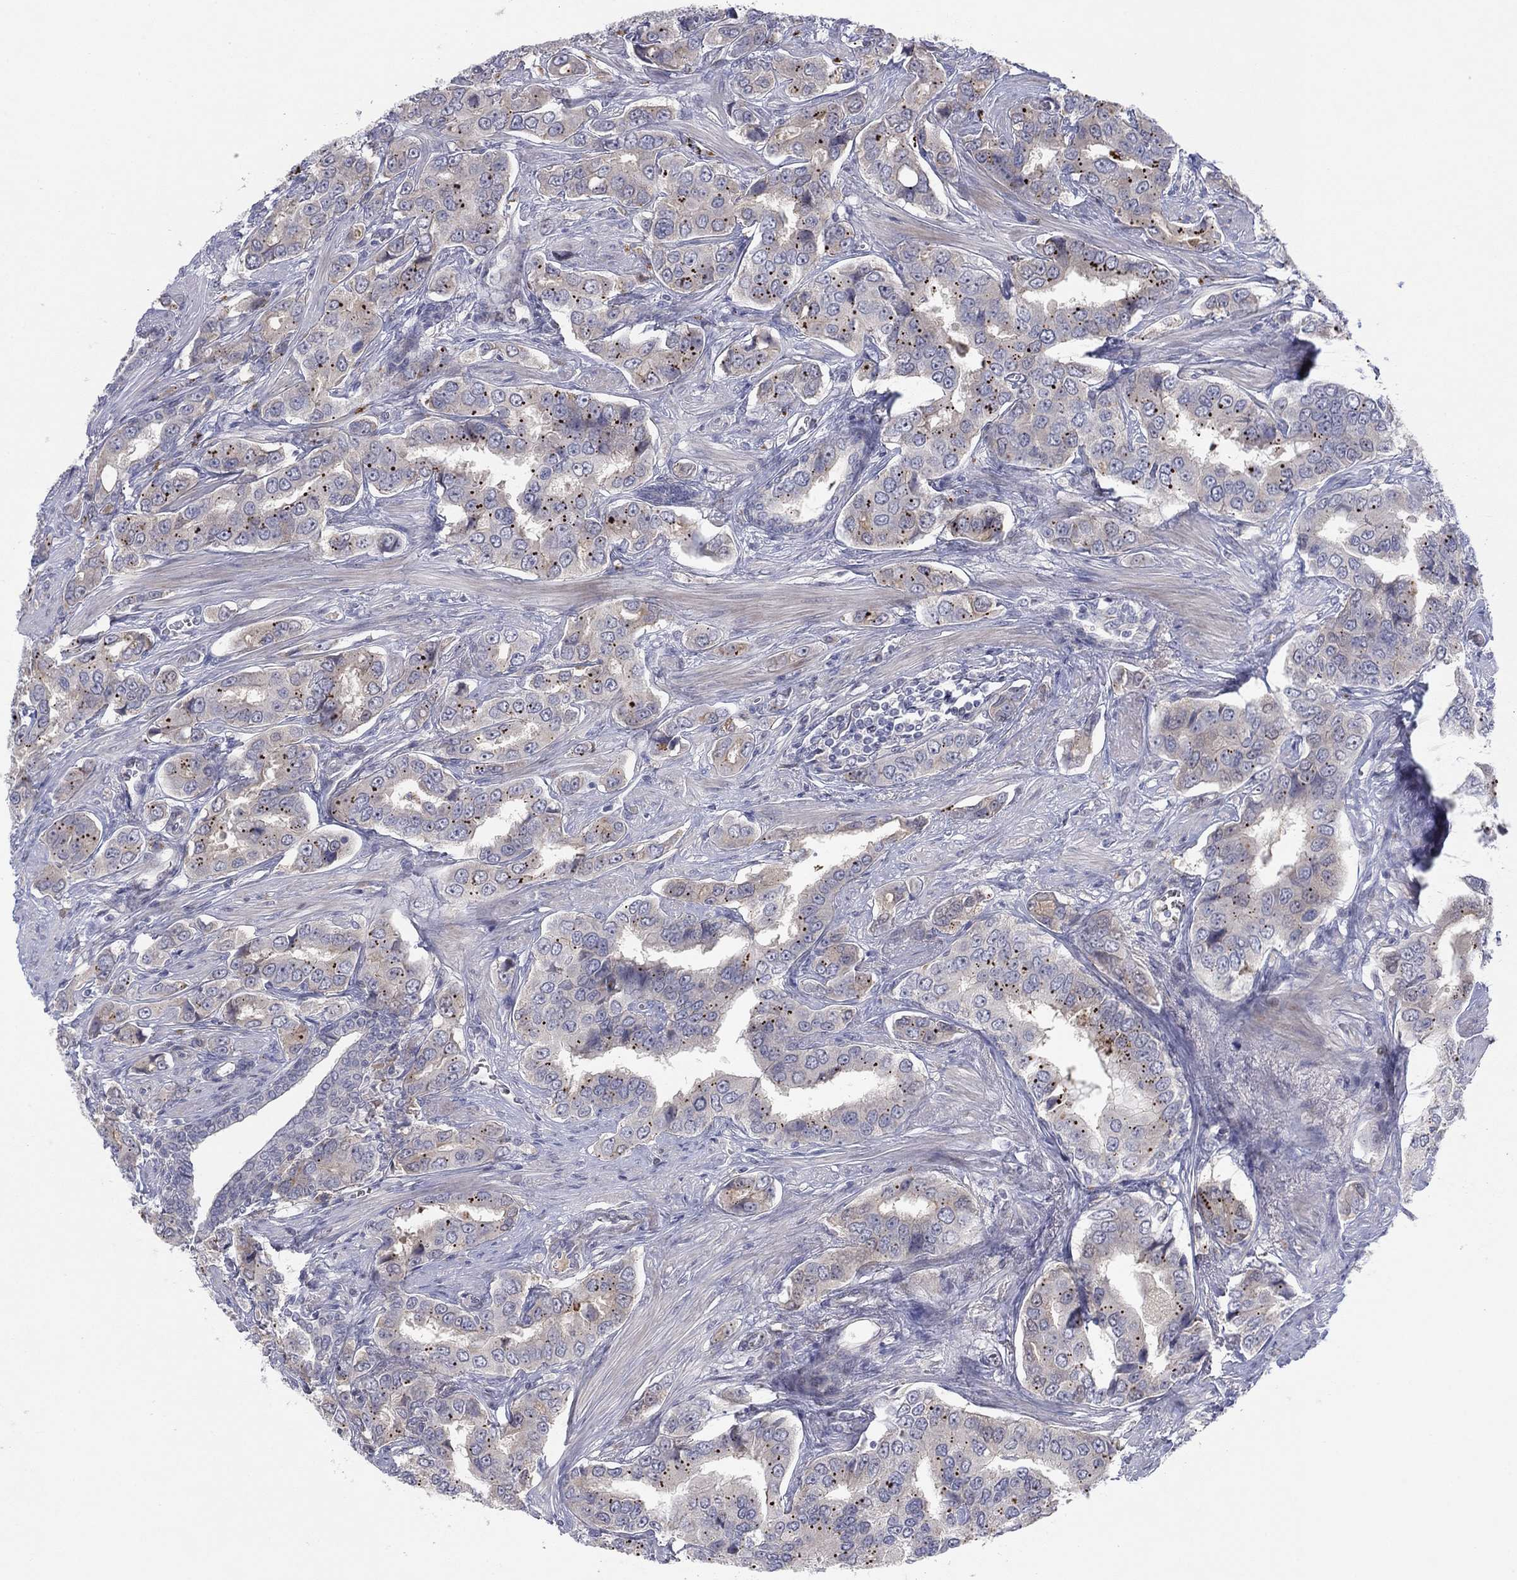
{"staining": {"intensity": "negative", "quantity": "none", "location": "none"}, "tissue": "prostate cancer", "cell_type": "Tumor cells", "image_type": "cancer", "snomed": [{"axis": "morphology", "description": "Adenocarcinoma, NOS"}, {"axis": "topography", "description": "Prostate and seminal vesicle, NOS"}, {"axis": "topography", "description": "Prostate"}], "caption": "An IHC histopathology image of adenocarcinoma (prostate) is shown. There is no staining in tumor cells of adenocarcinoma (prostate).", "gene": "AMN1", "patient": {"sex": "male", "age": 69}}